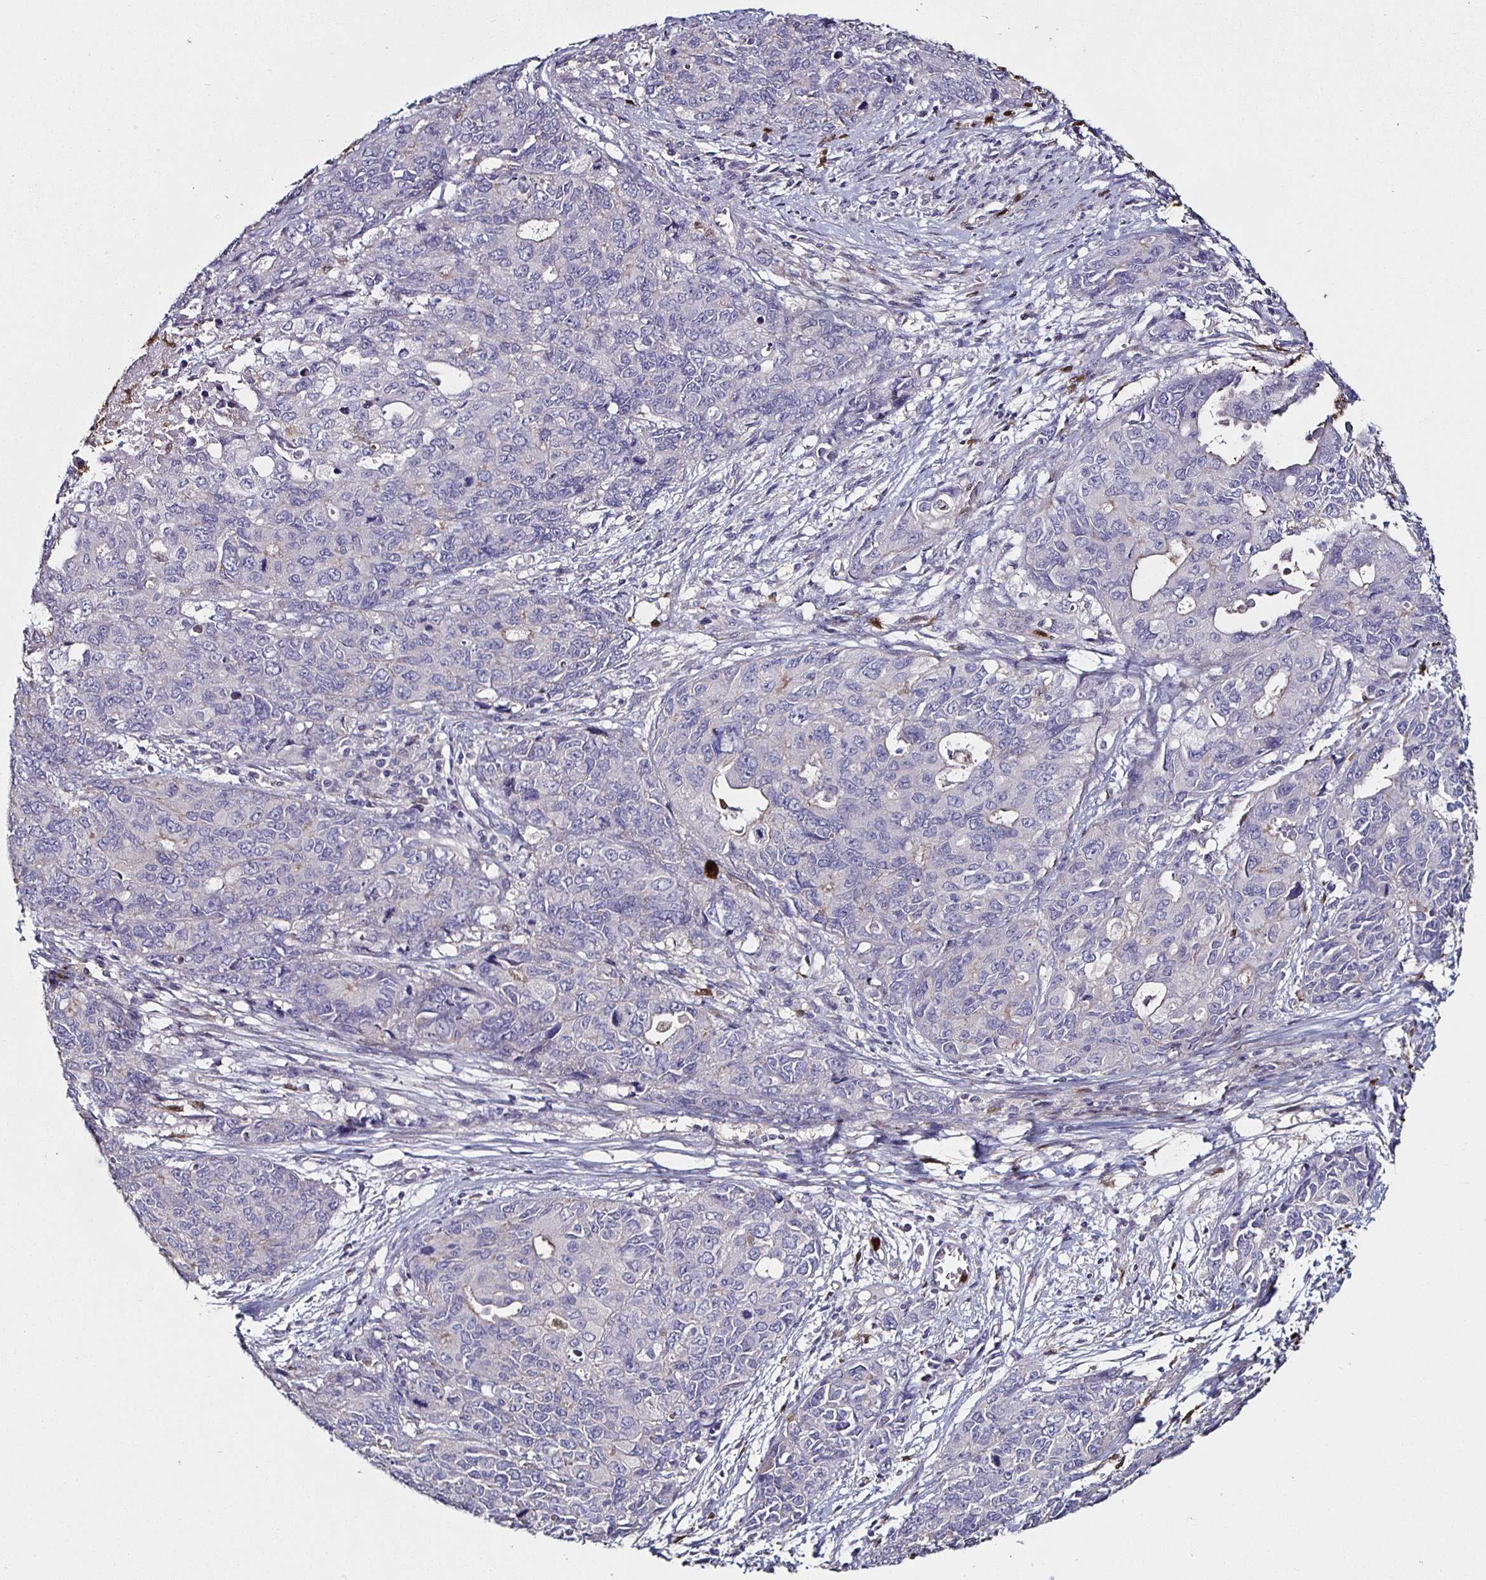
{"staining": {"intensity": "negative", "quantity": "none", "location": "none"}, "tissue": "endometrial cancer", "cell_type": "Tumor cells", "image_type": "cancer", "snomed": [{"axis": "morphology", "description": "Adenocarcinoma, NOS"}, {"axis": "topography", "description": "Uterus"}], "caption": "Protein analysis of adenocarcinoma (endometrial) shows no significant expression in tumor cells.", "gene": "TLR4", "patient": {"sex": "female", "age": 79}}